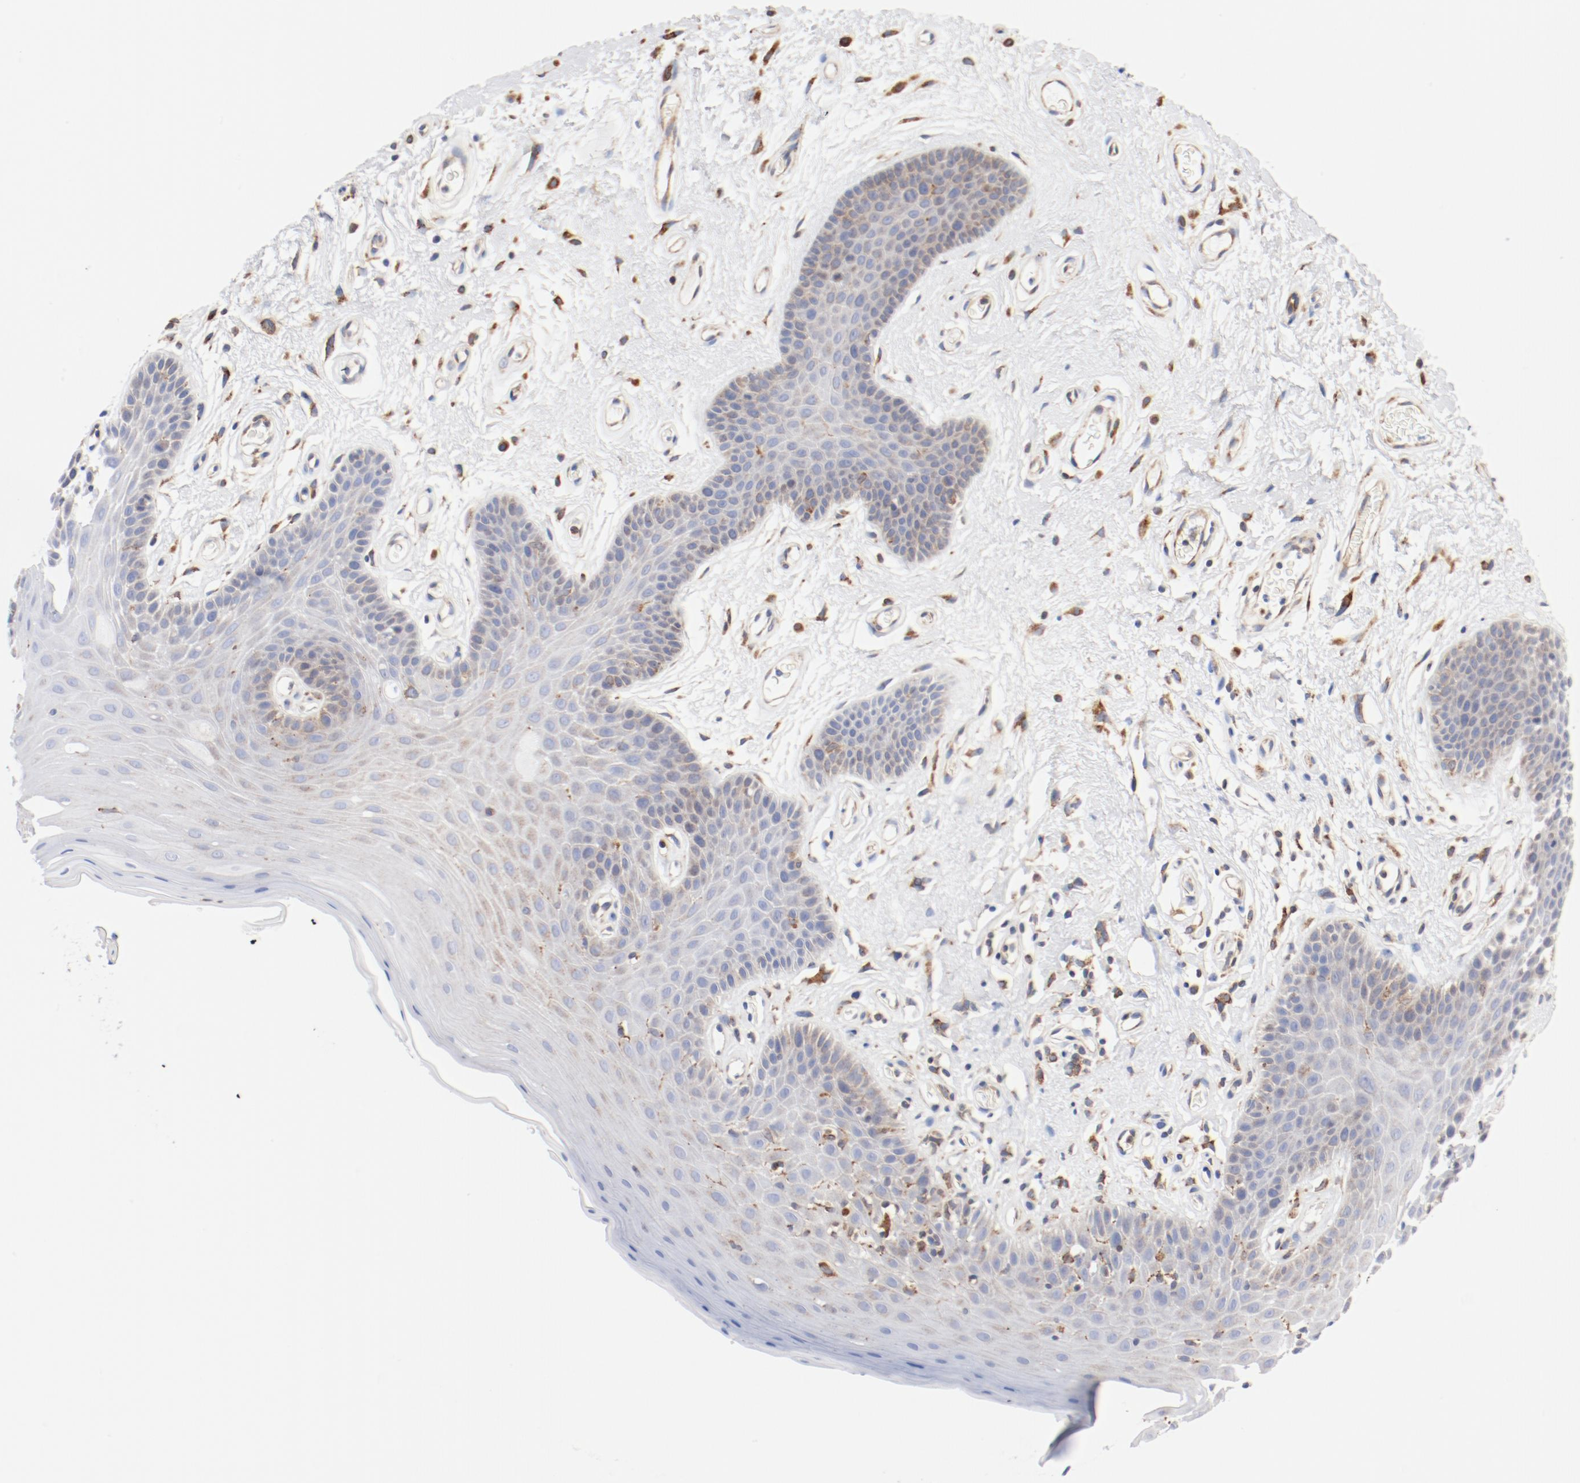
{"staining": {"intensity": "moderate", "quantity": "<25%", "location": "cytoplasmic/membranous"}, "tissue": "oral mucosa", "cell_type": "Squamous epithelial cells", "image_type": "normal", "snomed": [{"axis": "morphology", "description": "Normal tissue, NOS"}, {"axis": "morphology", "description": "Squamous cell carcinoma, NOS"}, {"axis": "topography", "description": "Skeletal muscle"}, {"axis": "topography", "description": "Oral tissue"}, {"axis": "topography", "description": "Head-Neck"}], "caption": "A micrograph showing moderate cytoplasmic/membranous positivity in about <25% of squamous epithelial cells in normal oral mucosa, as visualized by brown immunohistochemical staining.", "gene": "PDPK1", "patient": {"sex": "male", "age": 71}}